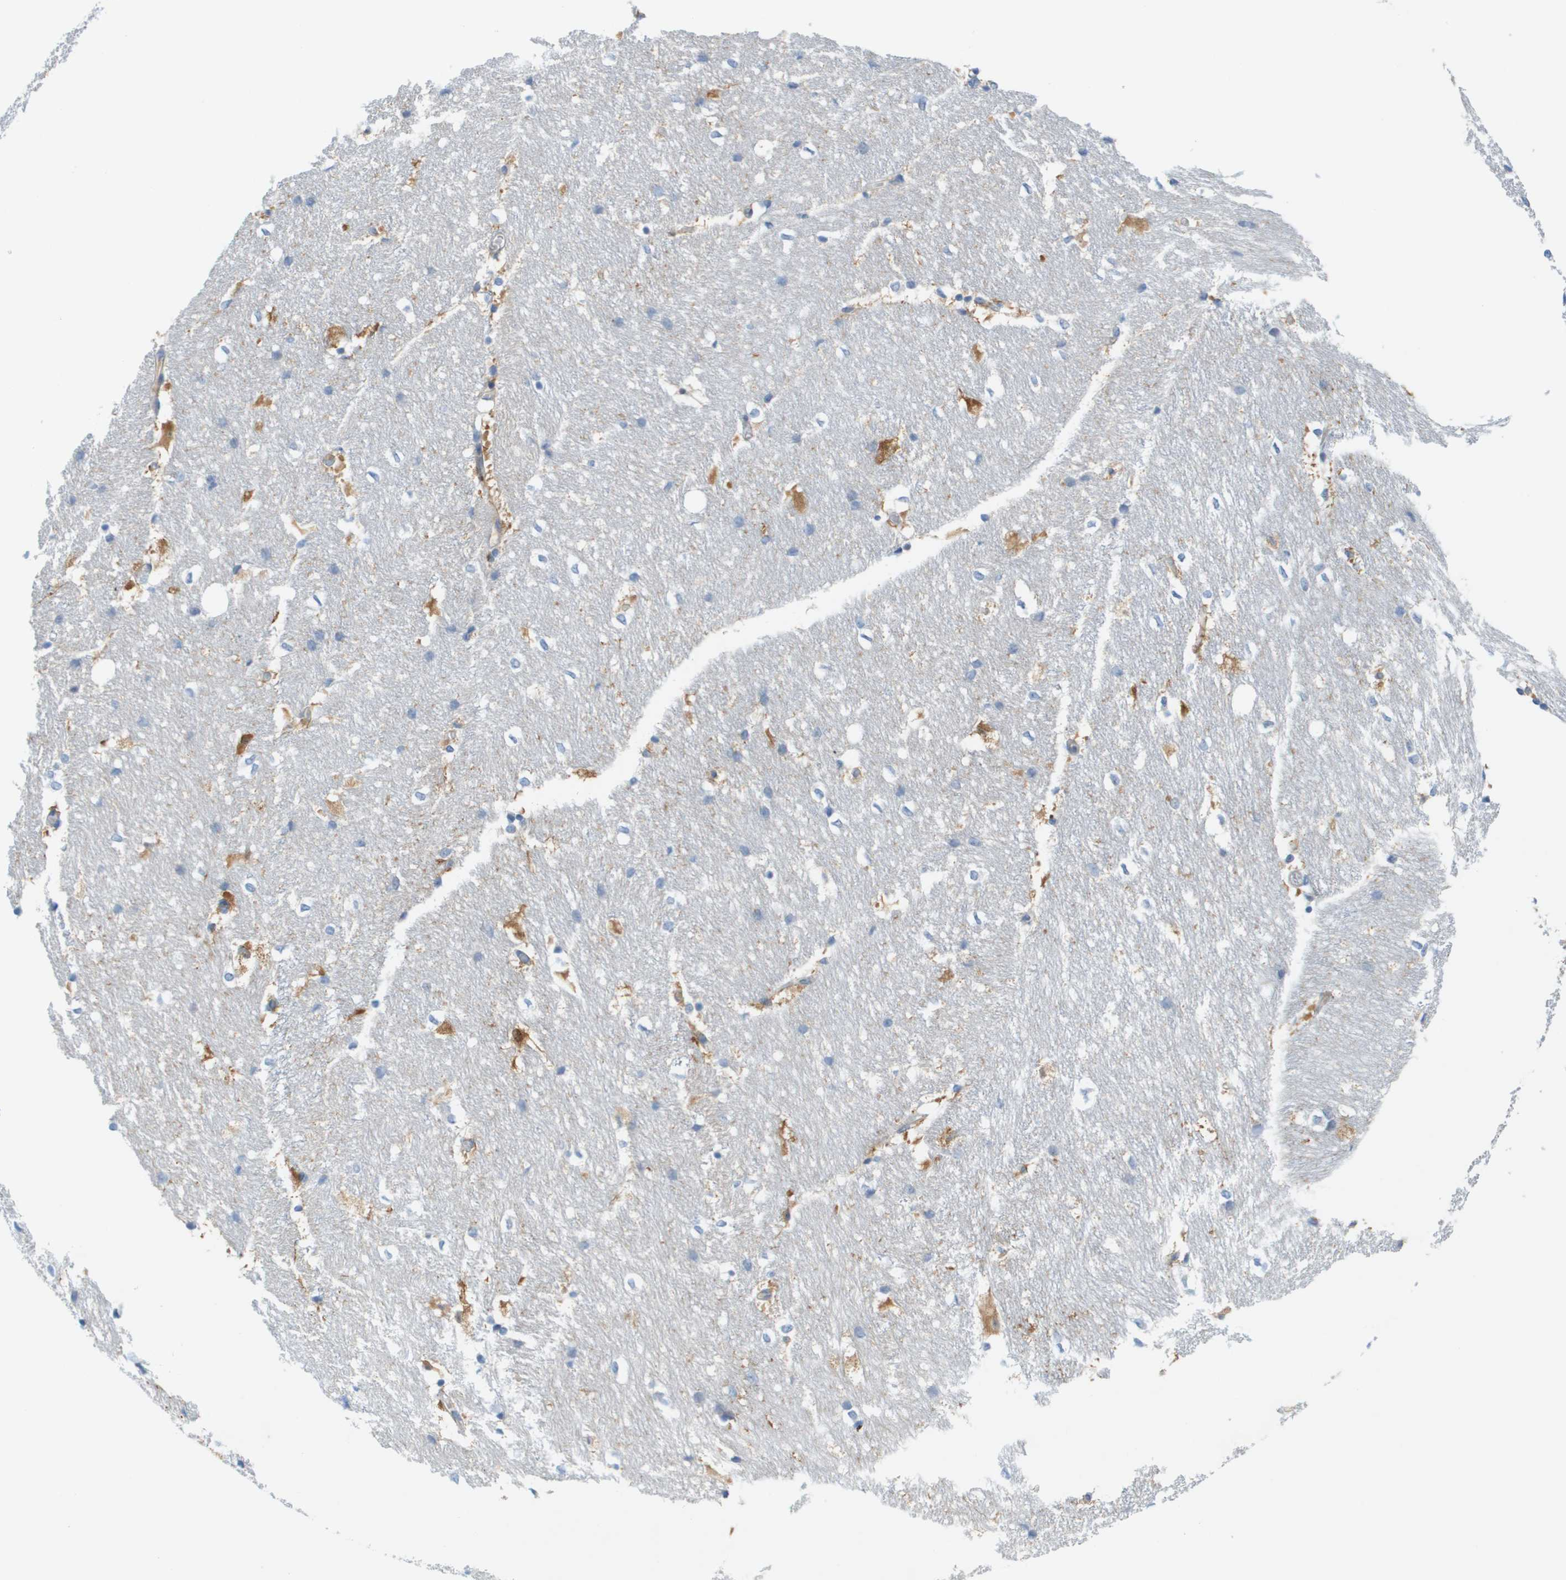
{"staining": {"intensity": "negative", "quantity": "none", "location": "none"}, "tissue": "hippocampus", "cell_type": "Glial cells", "image_type": "normal", "snomed": [{"axis": "morphology", "description": "Normal tissue, NOS"}, {"axis": "topography", "description": "Hippocampus"}], "caption": "Immunohistochemistry histopathology image of benign hippocampus stained for a protein (brown), which displays no expression in glial cells.", "gene": "CUL9", "patient": {"sex": "female", "age": 19}}